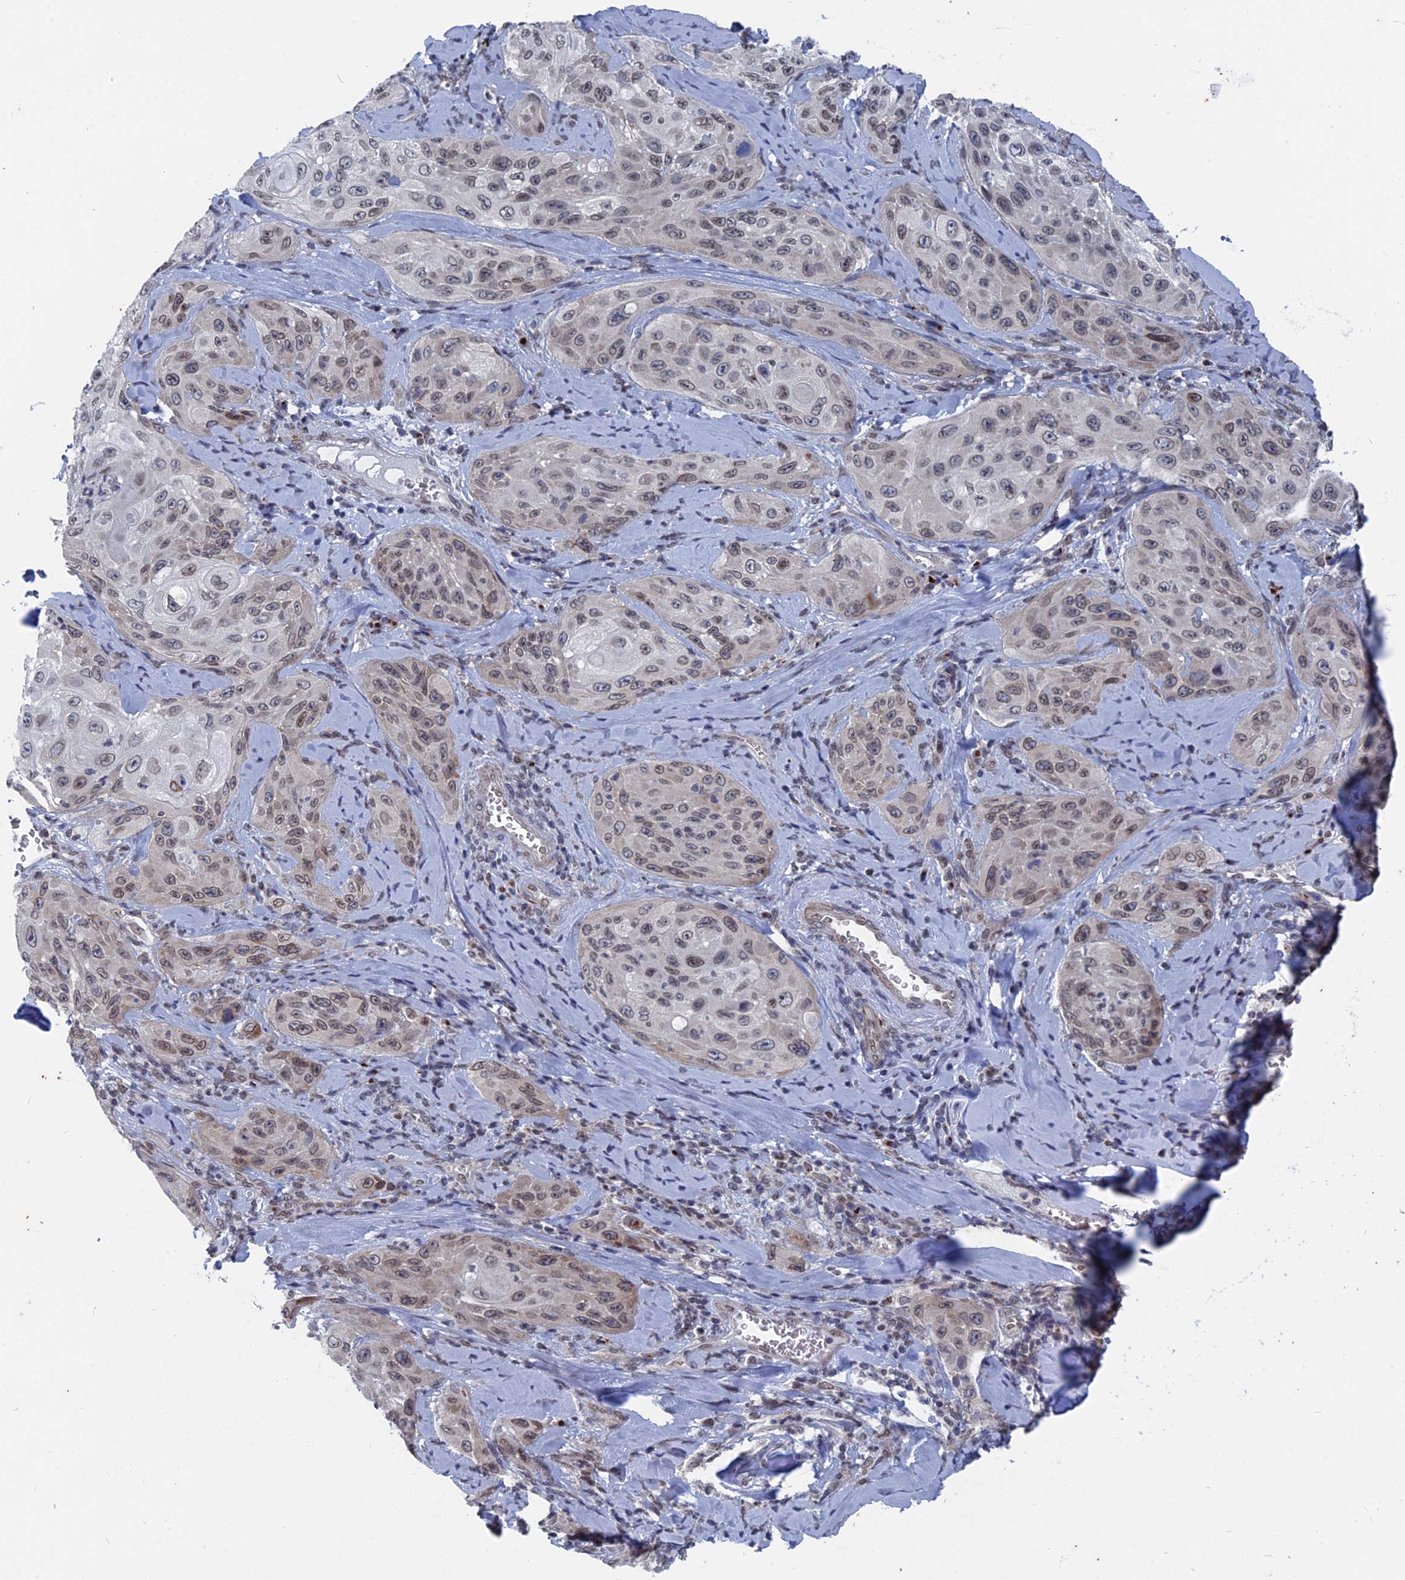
{"staining": {"intensity": "weak", "quantity": "25%-75%", "location": "nuclear"}, "tissue": "cervical cancer", "cell_type": "Tumor cells", "image_type": "cancer", "snomed": [{"axis": "morphology", "description": "Squamous cell carcinoma, NOS"}, {"axis": "topography", "description": "Cervix"}], "caption": "Cervical cancer stained for a protein (brown) demonstrates weak nuclear positive staining in about 25%-75% of tumor cells.", "gene": "MTRF1", "patient": {"sex": "female", "age": 42}}